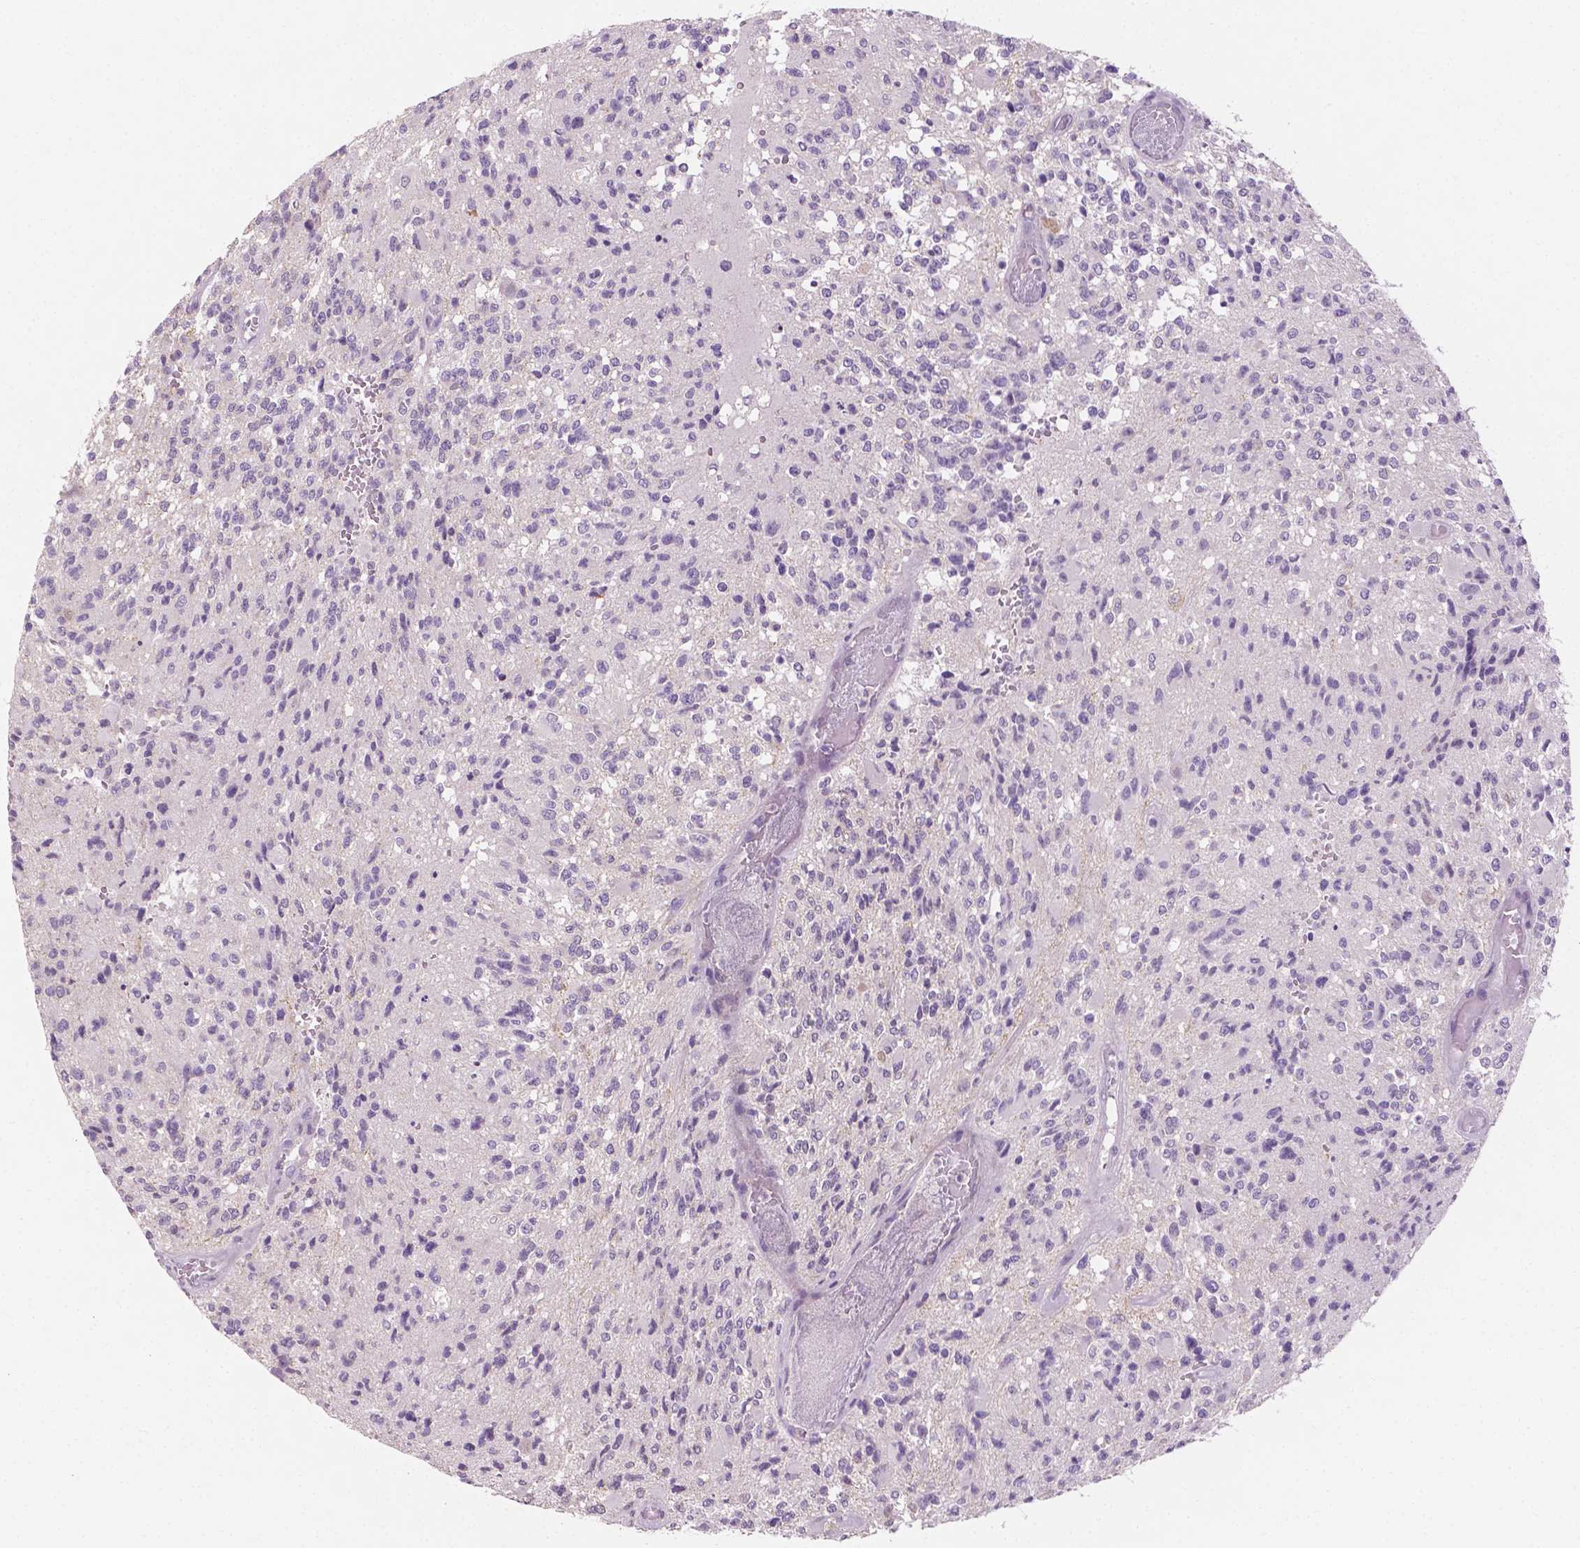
{"staining": {"intensity": "negative", "quantity": "none", "location": "none"}, "tissue": "glioma", "cell_type": "Tumor cells", "image_type": "cancer", "snomed": [{"axis": "morphology", "description": "Glioma, malignant, High grade"}, {"axis": "topography", "description": "Brain"}], "caption": "Glioma was stained to show a protein in brown. There is no significant positivity in tumor cells.", "gene": "DLG2", "patient": {"sex": "female", "age": 63}}